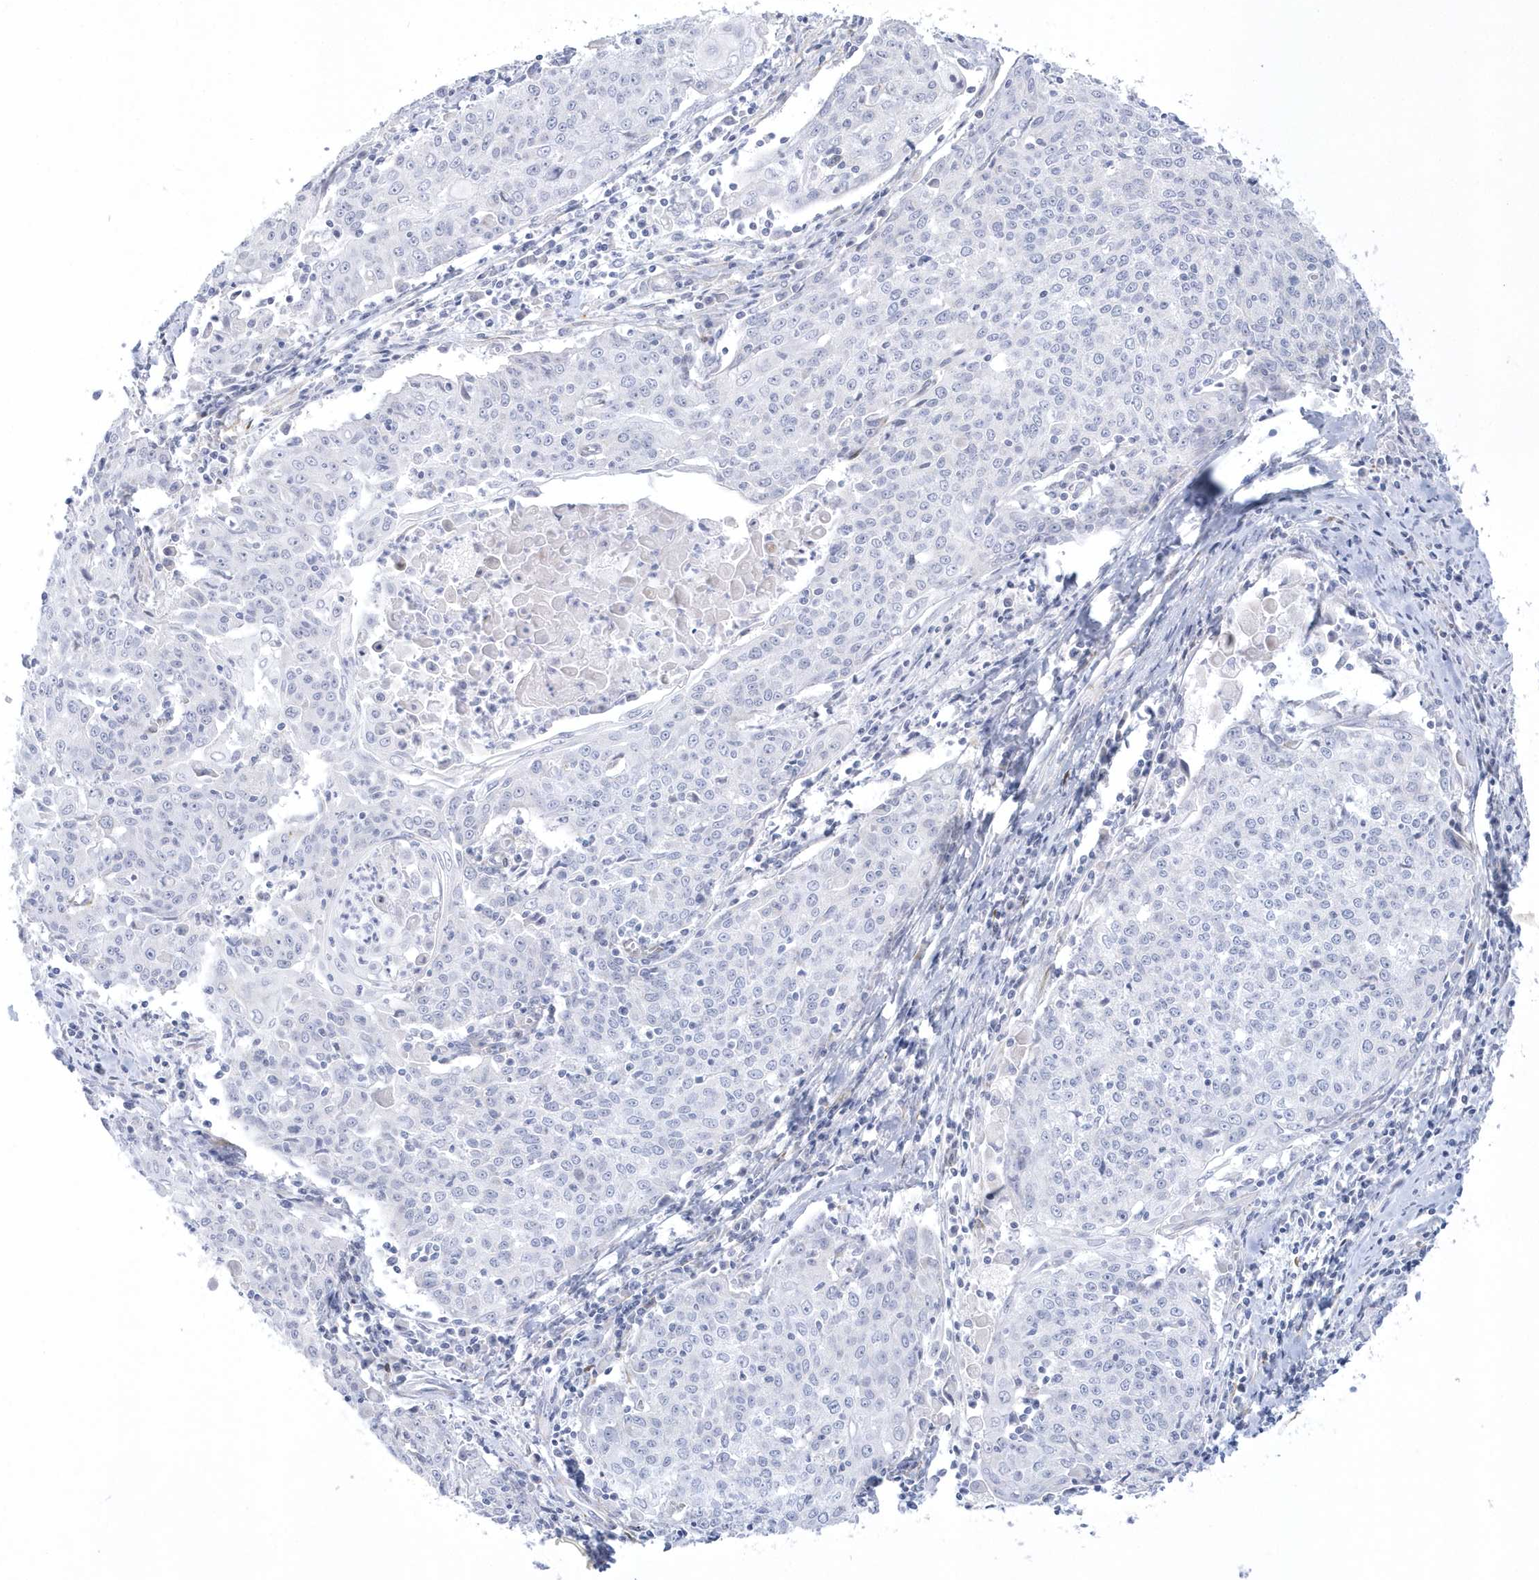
{"staining": {"intensity": "negative", "quantity": "none", "location": "none"}, "tissue": "cervical cancer", "cell_type": "Tumor cells", "image_type": "cancer", "snomed": [{"axis": "morphology", "description": "Squamous cell carcinoma, NOS"}, {"axis": "topography", "description": "Cervix"}], "caption": "Squamous cell carcinoma (cervical) was stained to show a protein in brown. There is no significant staining in tumor cells.", "gene": "WDR27", "patient": {"sex": "female", "age": 48}}